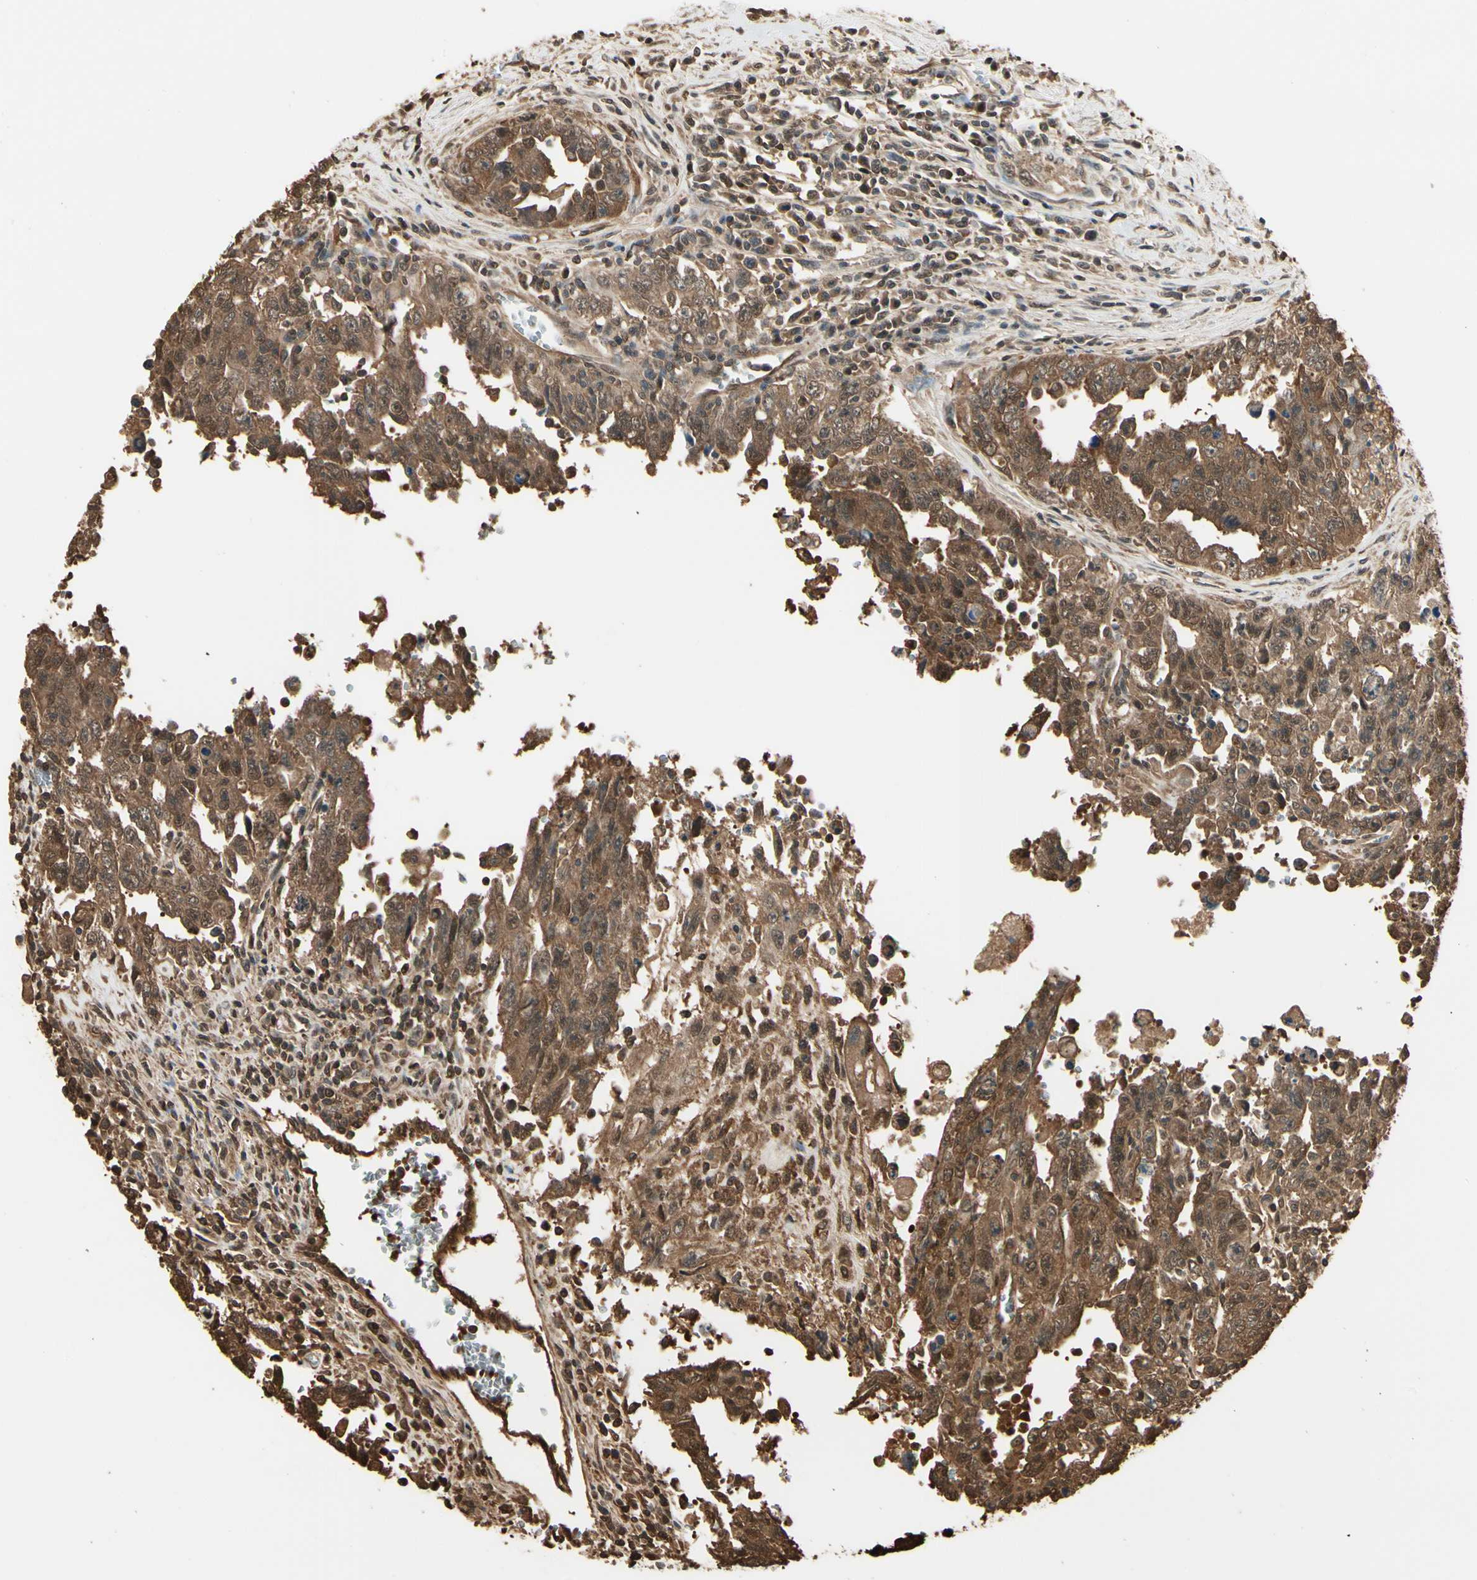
{"staining": {"intensity": "moderate", "quantity": ">75%", "location": "cytoplasmic/membranous,nuclear"}, "tissue": "testis cancer", "cell_type": "Tumor cells", "image_type": "cancer", "snomed": [{"axis": "morphology", "description": "Carcinoma, Embryonal, NOS"}, {"axis": "topography", "description": "Testis"}], "caption": "This micrograph exhibits immunohistochemistry (IHC) staining of testis cancer, with medium moderate cytoplasmic/membranous and nuclear staining in approximately >75% of tumor cells.", "gene": "YWHAE", "patient": {"sex": "male", "age": 28}}